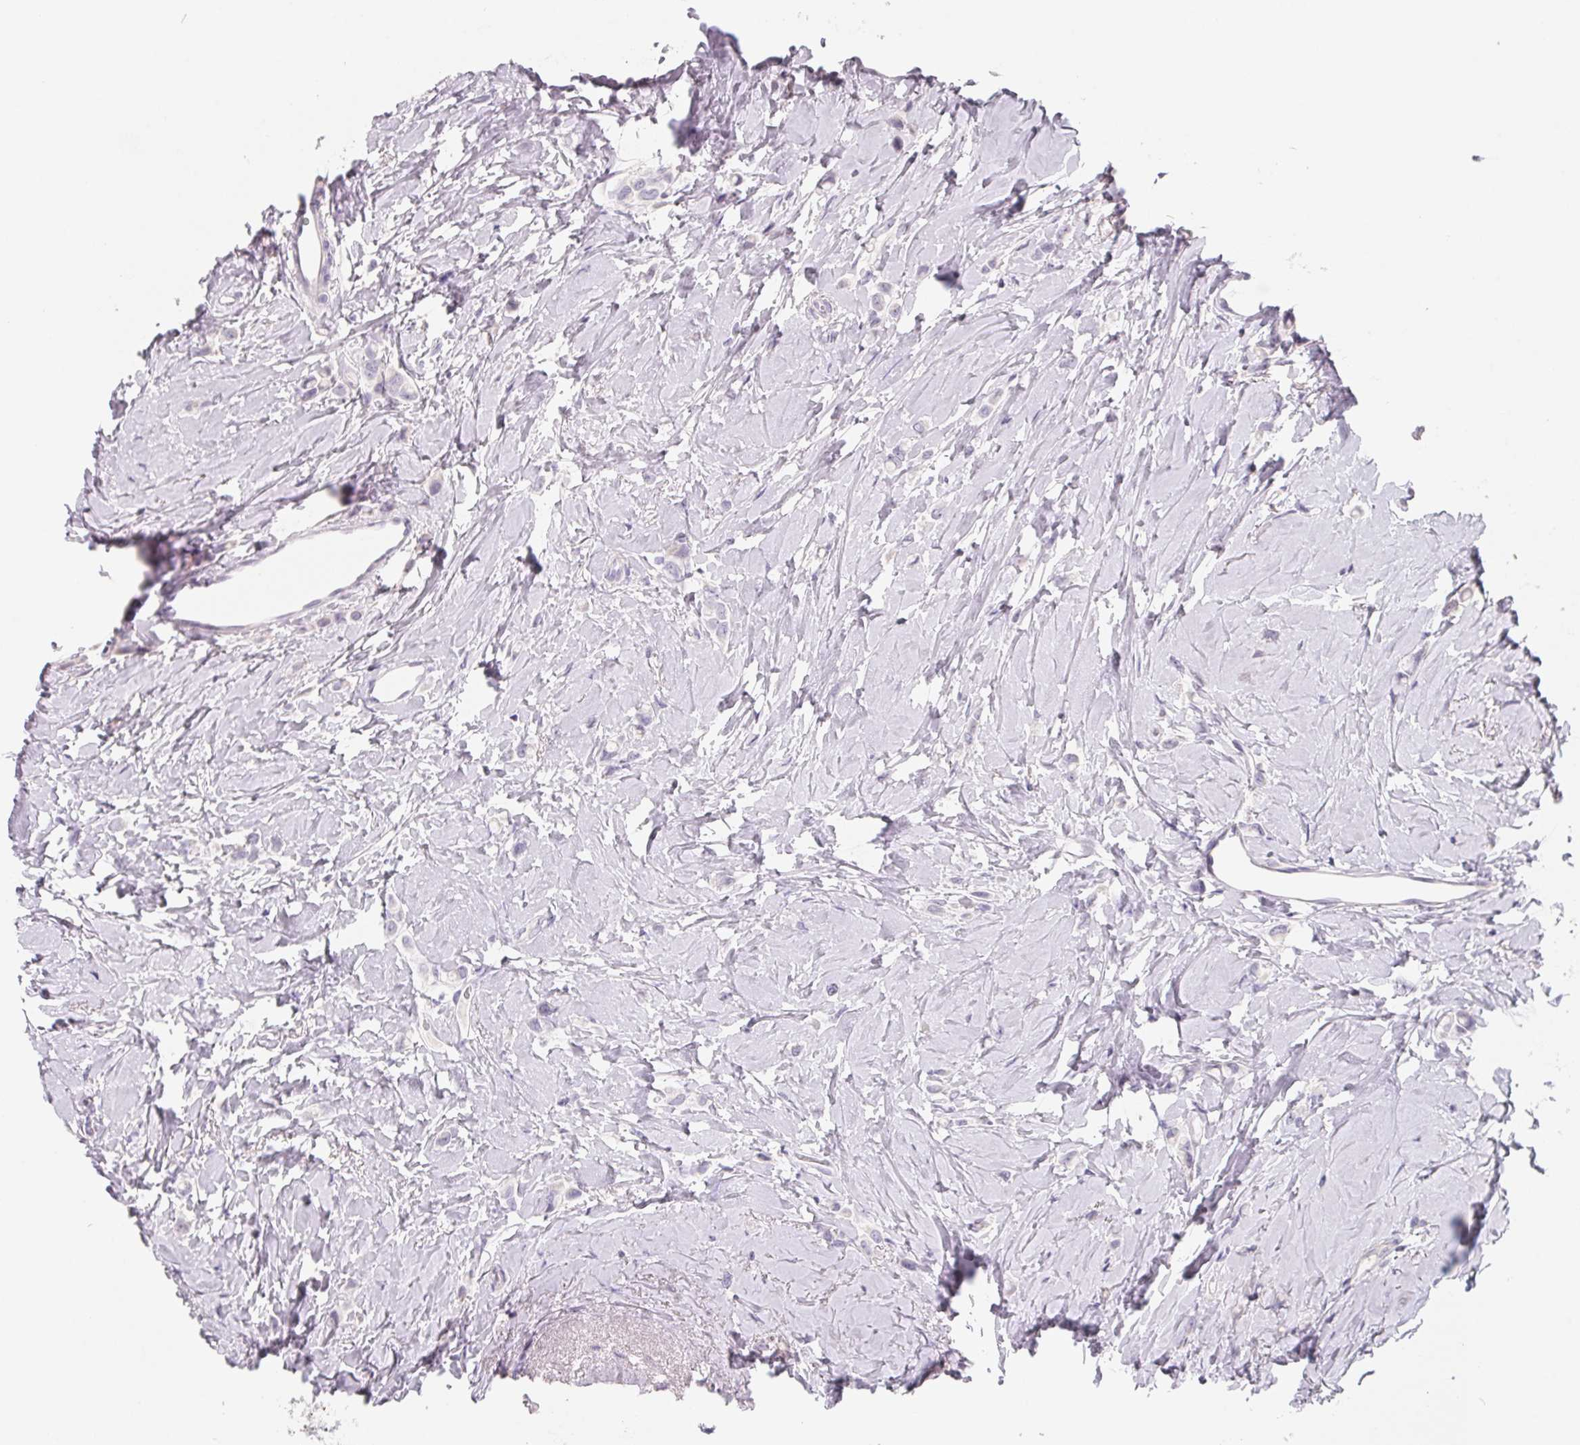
{"staining": {"intensity": "negative", "quantity": "none", "location": "none"}, "tissue": "breast cancer", "cell_type": "Tumor cells", "image_type": "cancer", "snomed": [{"axis": "morphology", "description": "Lobular carcinoma"}, {"axis": "topography", "description": "Breast"}], "caption": "Immunohistochemistry of human breast cancer reveals no staining in tumor cells.", "gene": "FDX1", "patient": {"sex": "female", "age": 66}}